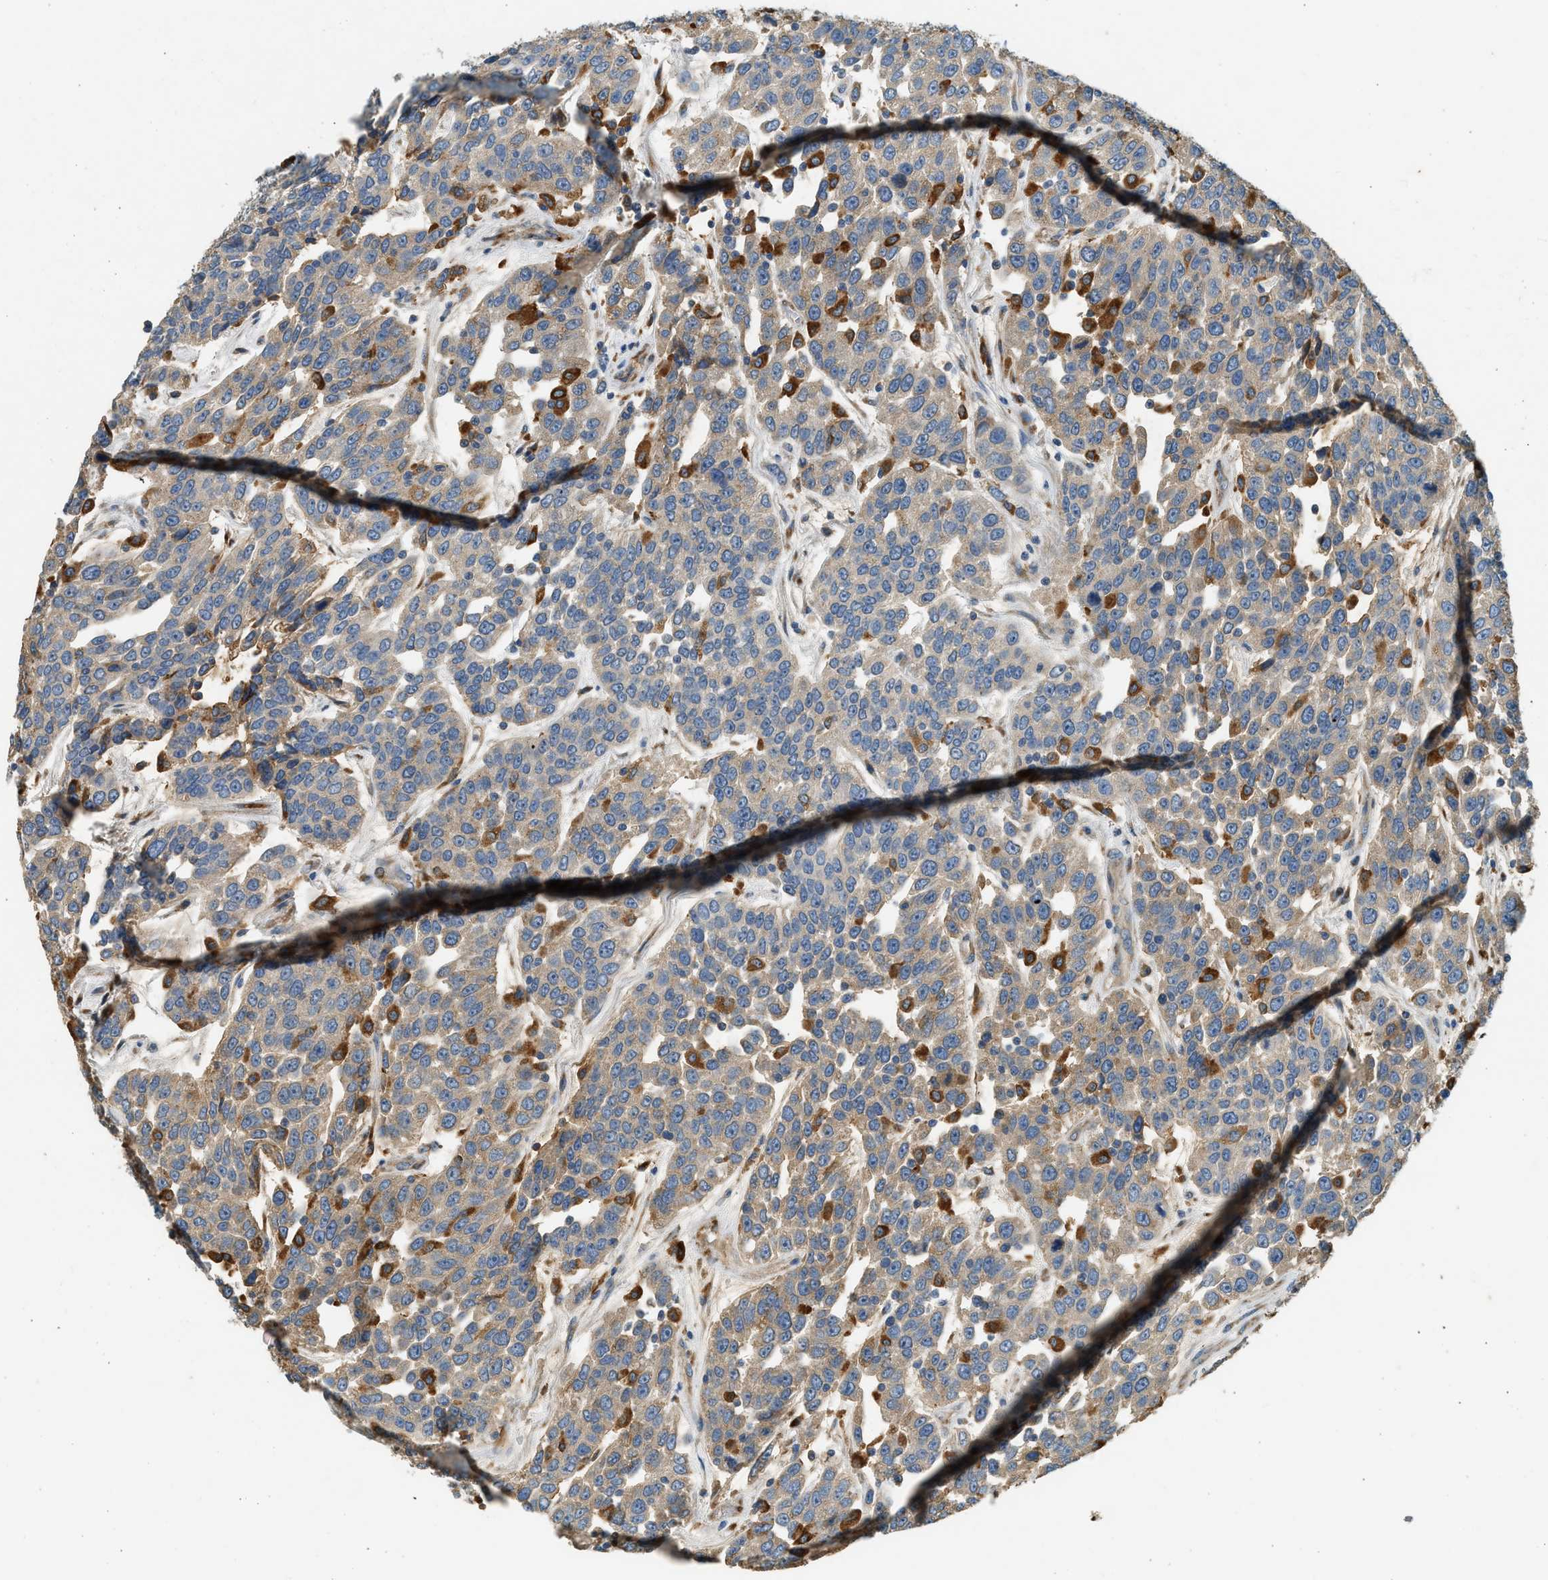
{"staining": {"intensity": "weak", "quantity": ">75%", "location": "cytoplasmic/membranous"}, "tissue": "urothelial cancer", "cell_type": "Tumor cells", "image_type": "cancer", "snomed": [{"axis": "morphology", "description": "Urothelial carcinoma, High grade"}, {"axis": "topography", "description": "Urinary bladder"}], "caption": "Immunohistochemical staining of urothelial carcinoma (high-grade) exhibits low levels of weak cytoplasmic/membranous protein expression in approximately >75% of tumor cells. The staining was performed using DAB (3,3'-diaminobenzidine) to visualize the protein expression in brown, while the nuclei were stained in blue with hematoxylin (Magnification: 20x).", "gene": "CTSB", "patient": {"sex": "female", "age": 80}}